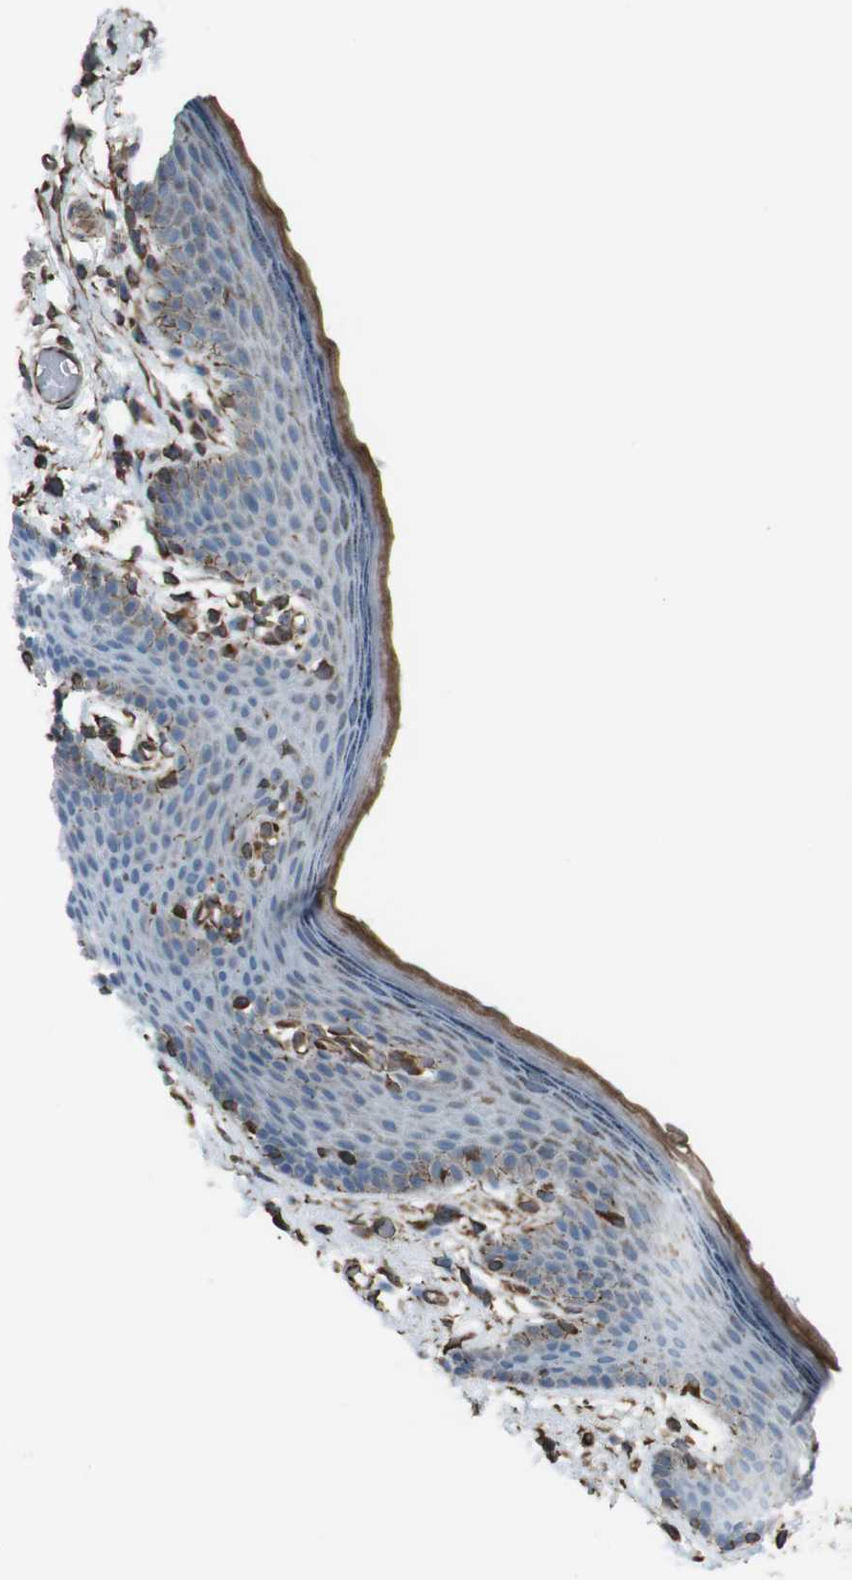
{"staining": {"intensity": "moderate", "quantity": "<25%", "location": "cytoplasmic/membranous"}, "tissue": "skin", "cell_type": "Epidermal cells", "image_type": "normal", "snomed": [{"axis": "morphology", "description": "Normal tissue, NOS"}, {"axis": "topography", "description": "Vulva"}], "caption": "Normal skin was stained to show a protein in brown. There is low levels of moderate cytoplasmic/membranous staining in about <25% of epidermal cells.", "gene": "TMEM141", "patient": {"sex": "female", "age": 54}}